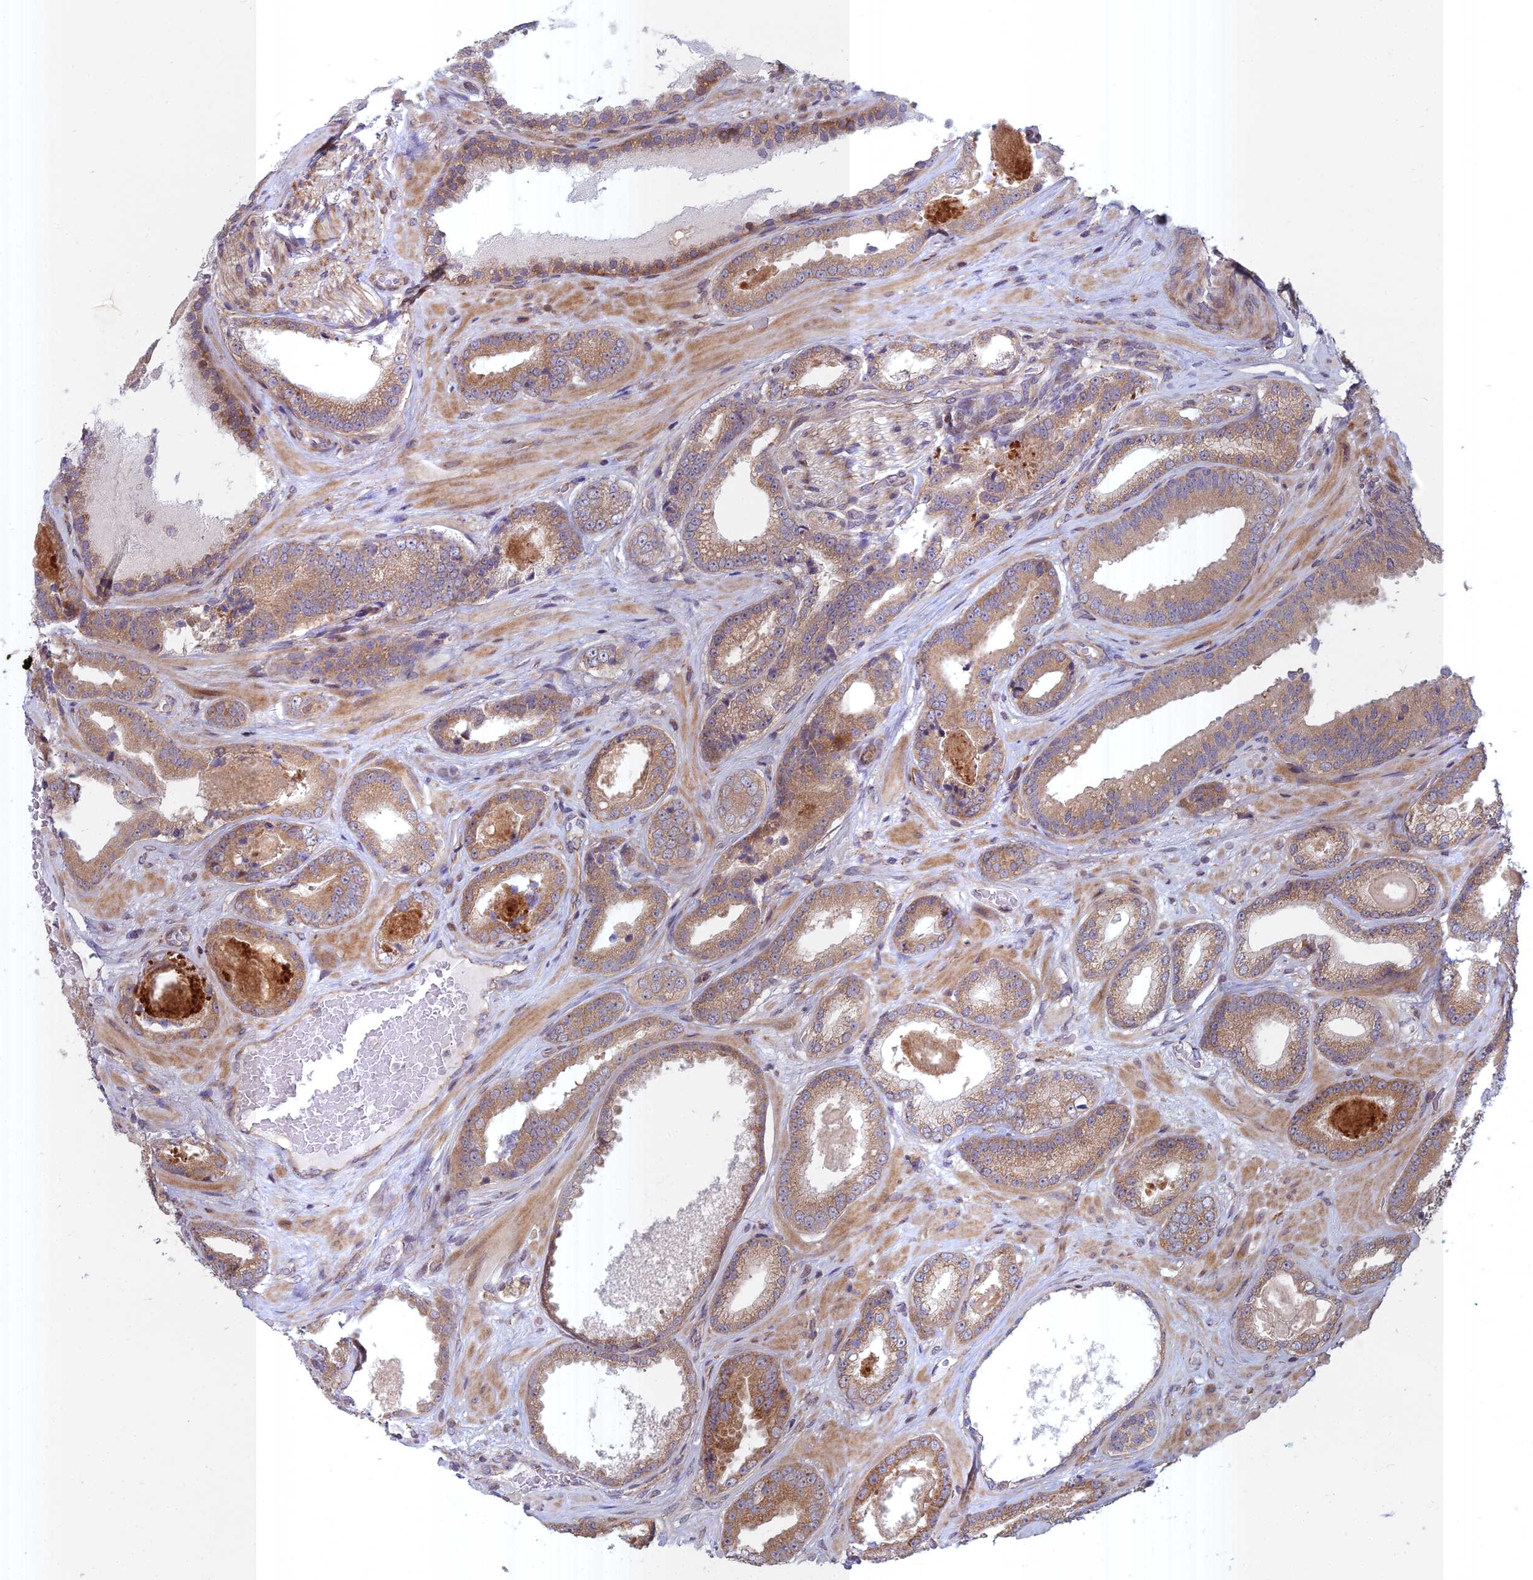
{"staining": {"intensity": "moderate", "quantity": "25%-75%", "location": "cytoplasmic/membranous"}, "tissue": "prostate cancer", "cell_type": "Tumor cells", "image_type": "cancer", "snomed": [{"axis": "morphology", "description": "Adenocarcinoma, Low grade"}, {"axis": "topography", "description": "Prostate"}], "caption": "Tumor cells demonstrate moderate cytoplasmic/membranous staining in about 25%-75% of cells in prostate cancer (adenocarcinoma (low-grade)).", "gene": "COMMD2", "patient": {"sex": "male", "age": 57}}